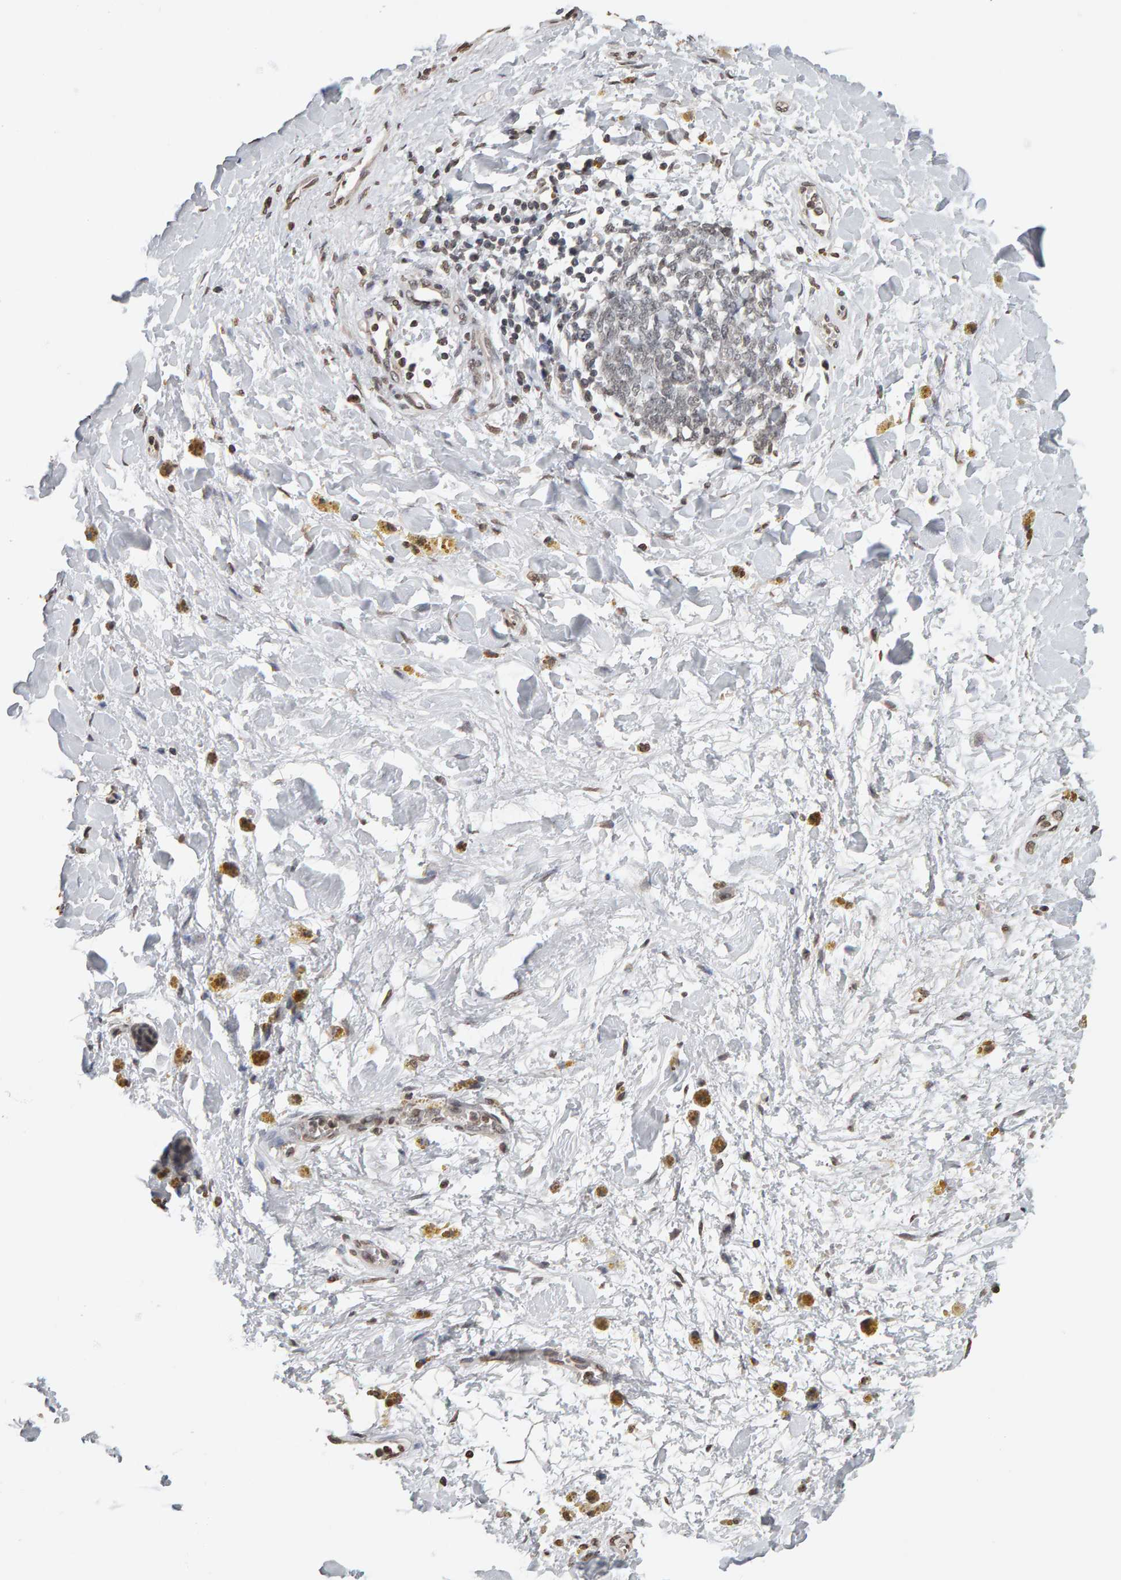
{"staining": {"intensity": "weak", "quantity": ">75%", "location": "nuclear"}, "tissue": "soft tissue", "cell_type": "Fibroblasts", "image_type": "normal", "snomed": [{"axis": "morphology", "description": "Normal tissue, NOS"}, {"axis": "topography", "description": "Kidney"}, {"axis": "topography", "description": "Peripheral nerve tissue"}], "caption": "DAB (3,3'-diaminobenzidine) immunohistochemical staining of unremarkable human soft tissue shows weak nuclear protein expression in approximately >75% of fibroblasts.", "gene": "AFF4", "patient": {"sex": "male", "age": 7}}